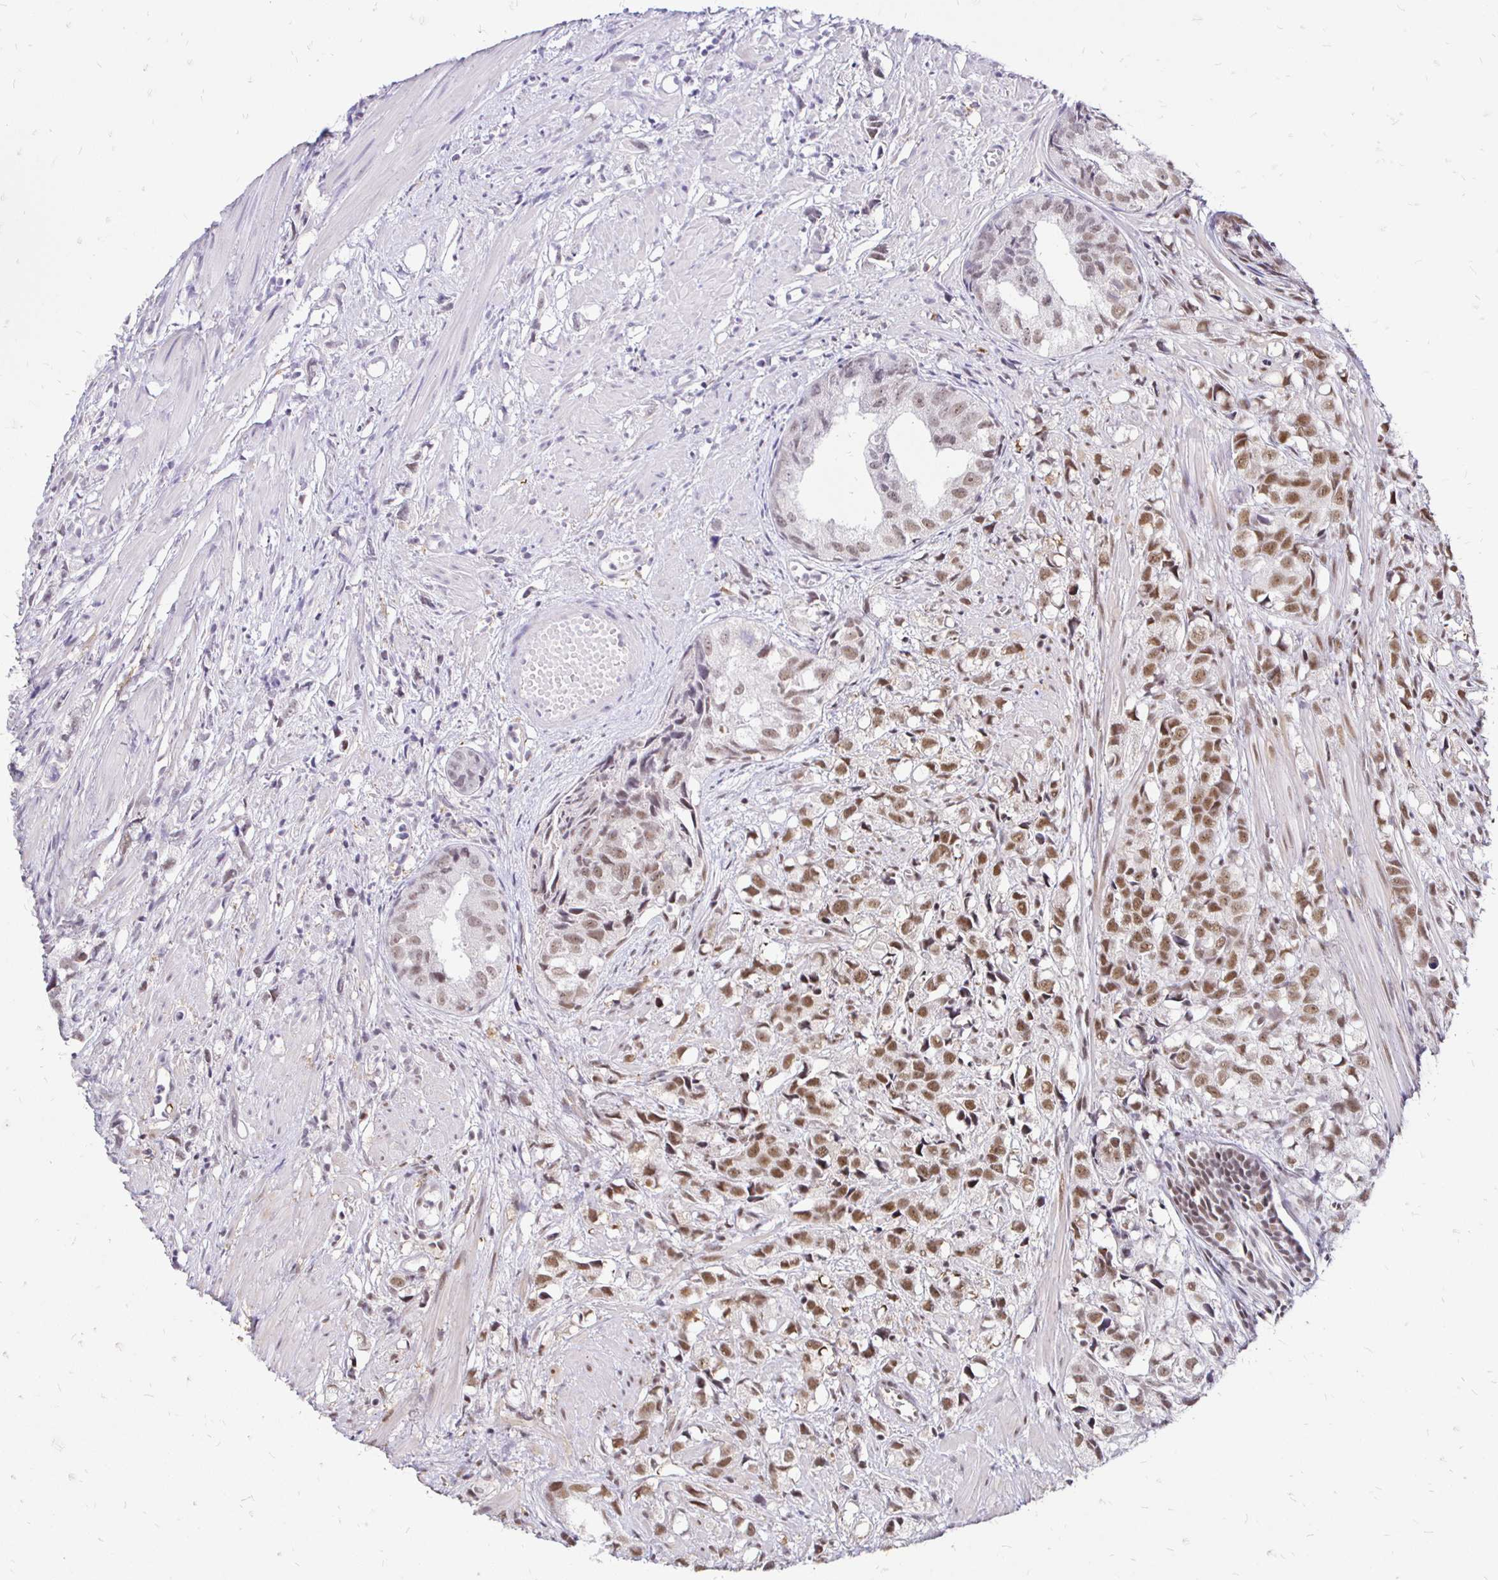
{"staining": {"intensity": "moderate", "quantity": "25%-75%", "location": "nuclear"}, "tissue": "prostate cancer", "cell_type": "Tumor cells", "image_type": "cancer", "snomed": [{"axis": "morphology", "description": "Adenocarcinoma, High grade"}, {"axis": "topography", "description": "Prostate"}], "caption": "About 25%-75% of tumor cells in prostate cancer show moderate nuclear protein expression as visualized by brown immunohistochemical staining.", "gene": "SIN3A", "patient": {"sex": "male", "age": 58}}